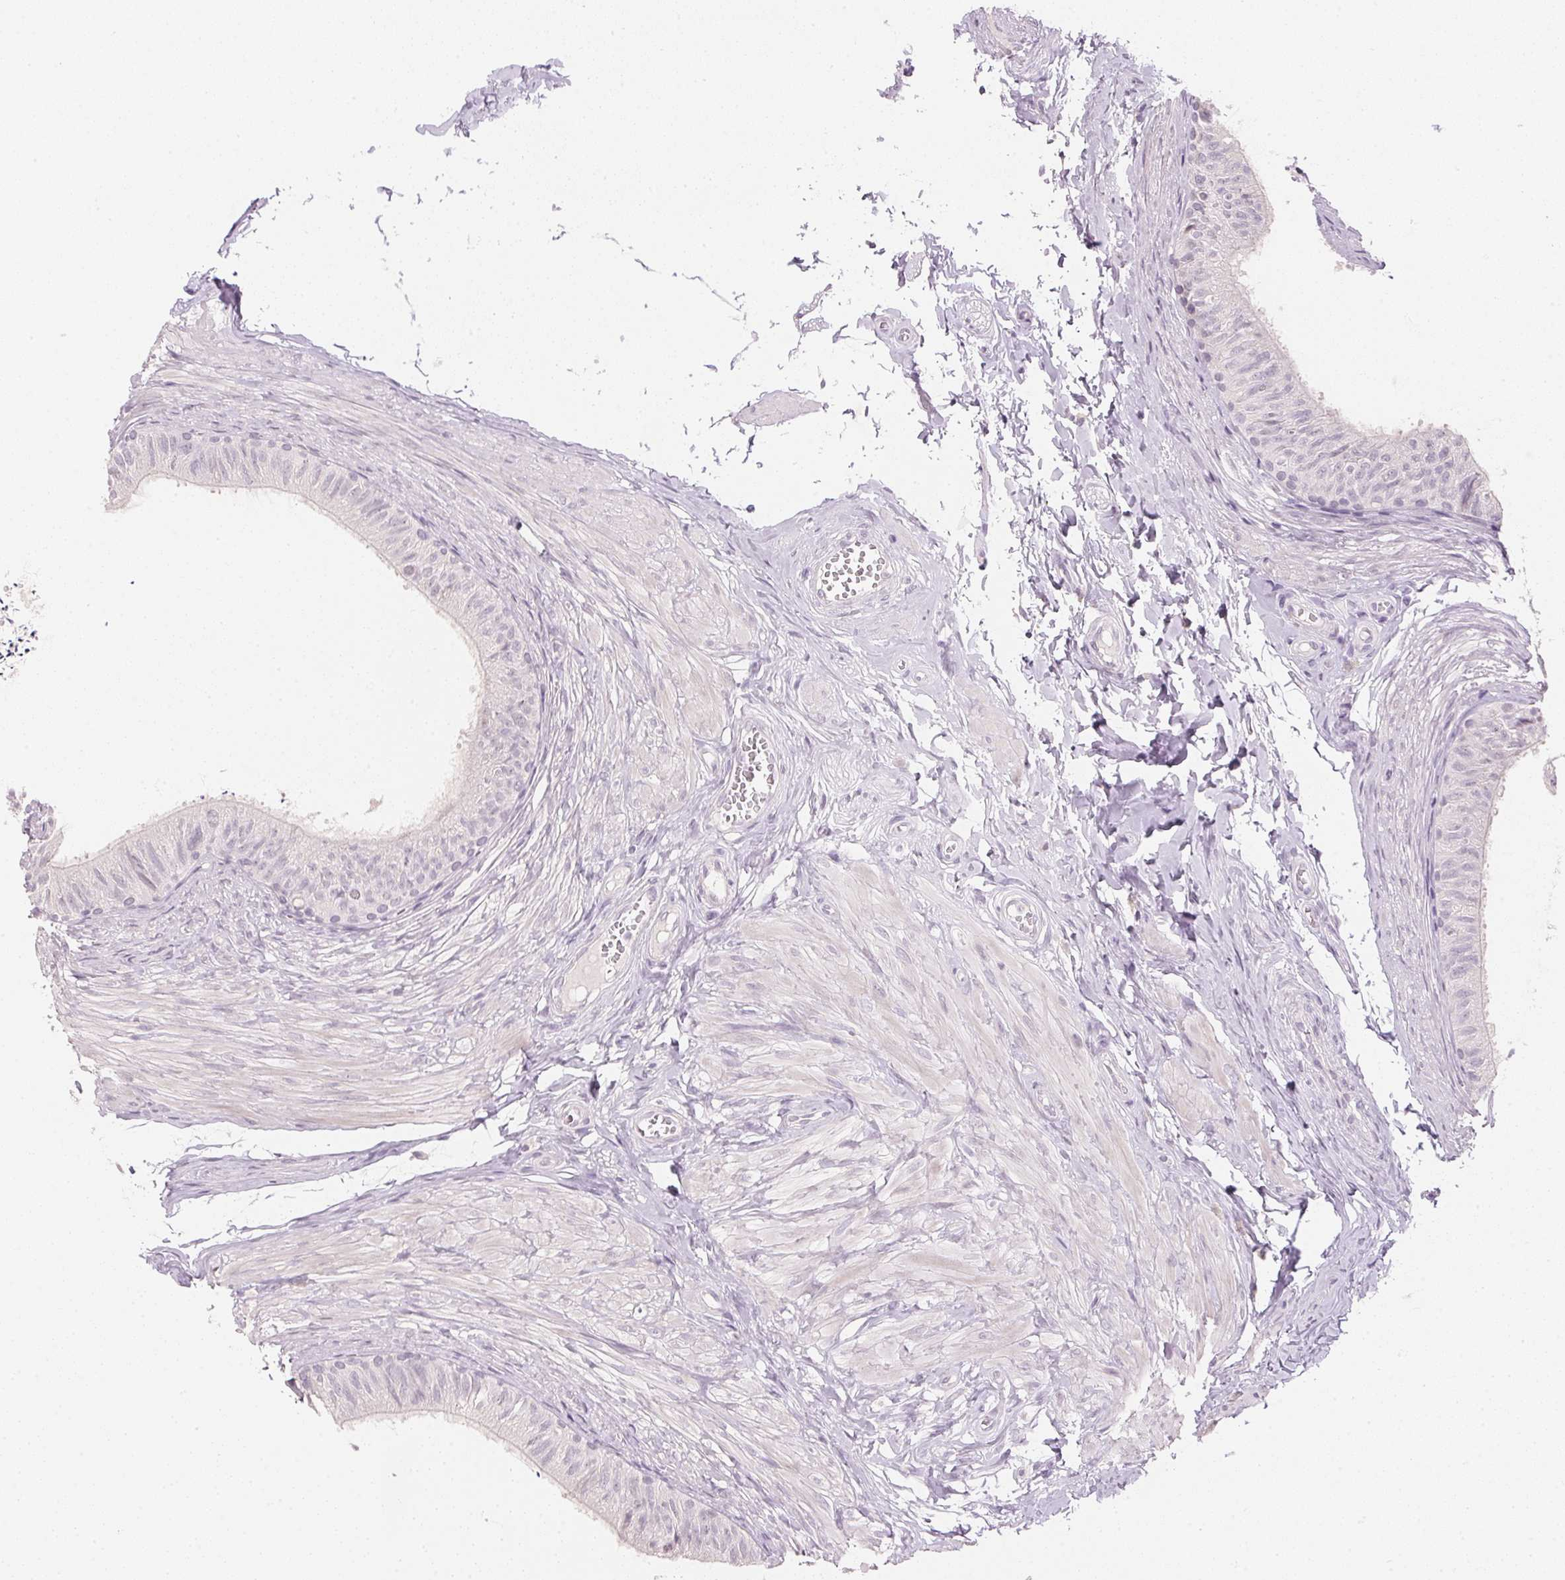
{"staining": {"intensity": "negative", "quantity": "none", "location": "none"}, "tissue": "epididymis", "cell_type": "Glandular cells", "image_type": "normal", "snomed": [{"axis": "morphology", "description": "Normal tissue, NOS"}, {"axis": "topography", "description": "Epididymis, spermatic cord, NOS"}, {"axis": "topography", "description": "Epididymis"}, {"axis": "topography", "description": "Peripheral nerve tissue"}], "caption": "High power microscopy image of an IHC photomicrograph of unremarkable epididymis, revealing no significant expression in glandular cells. (DAB immunohistochemistry with hematoxylin counter stain).", "gene": "IGFBP1", "patient": {"sex": "male", "age": 29}}